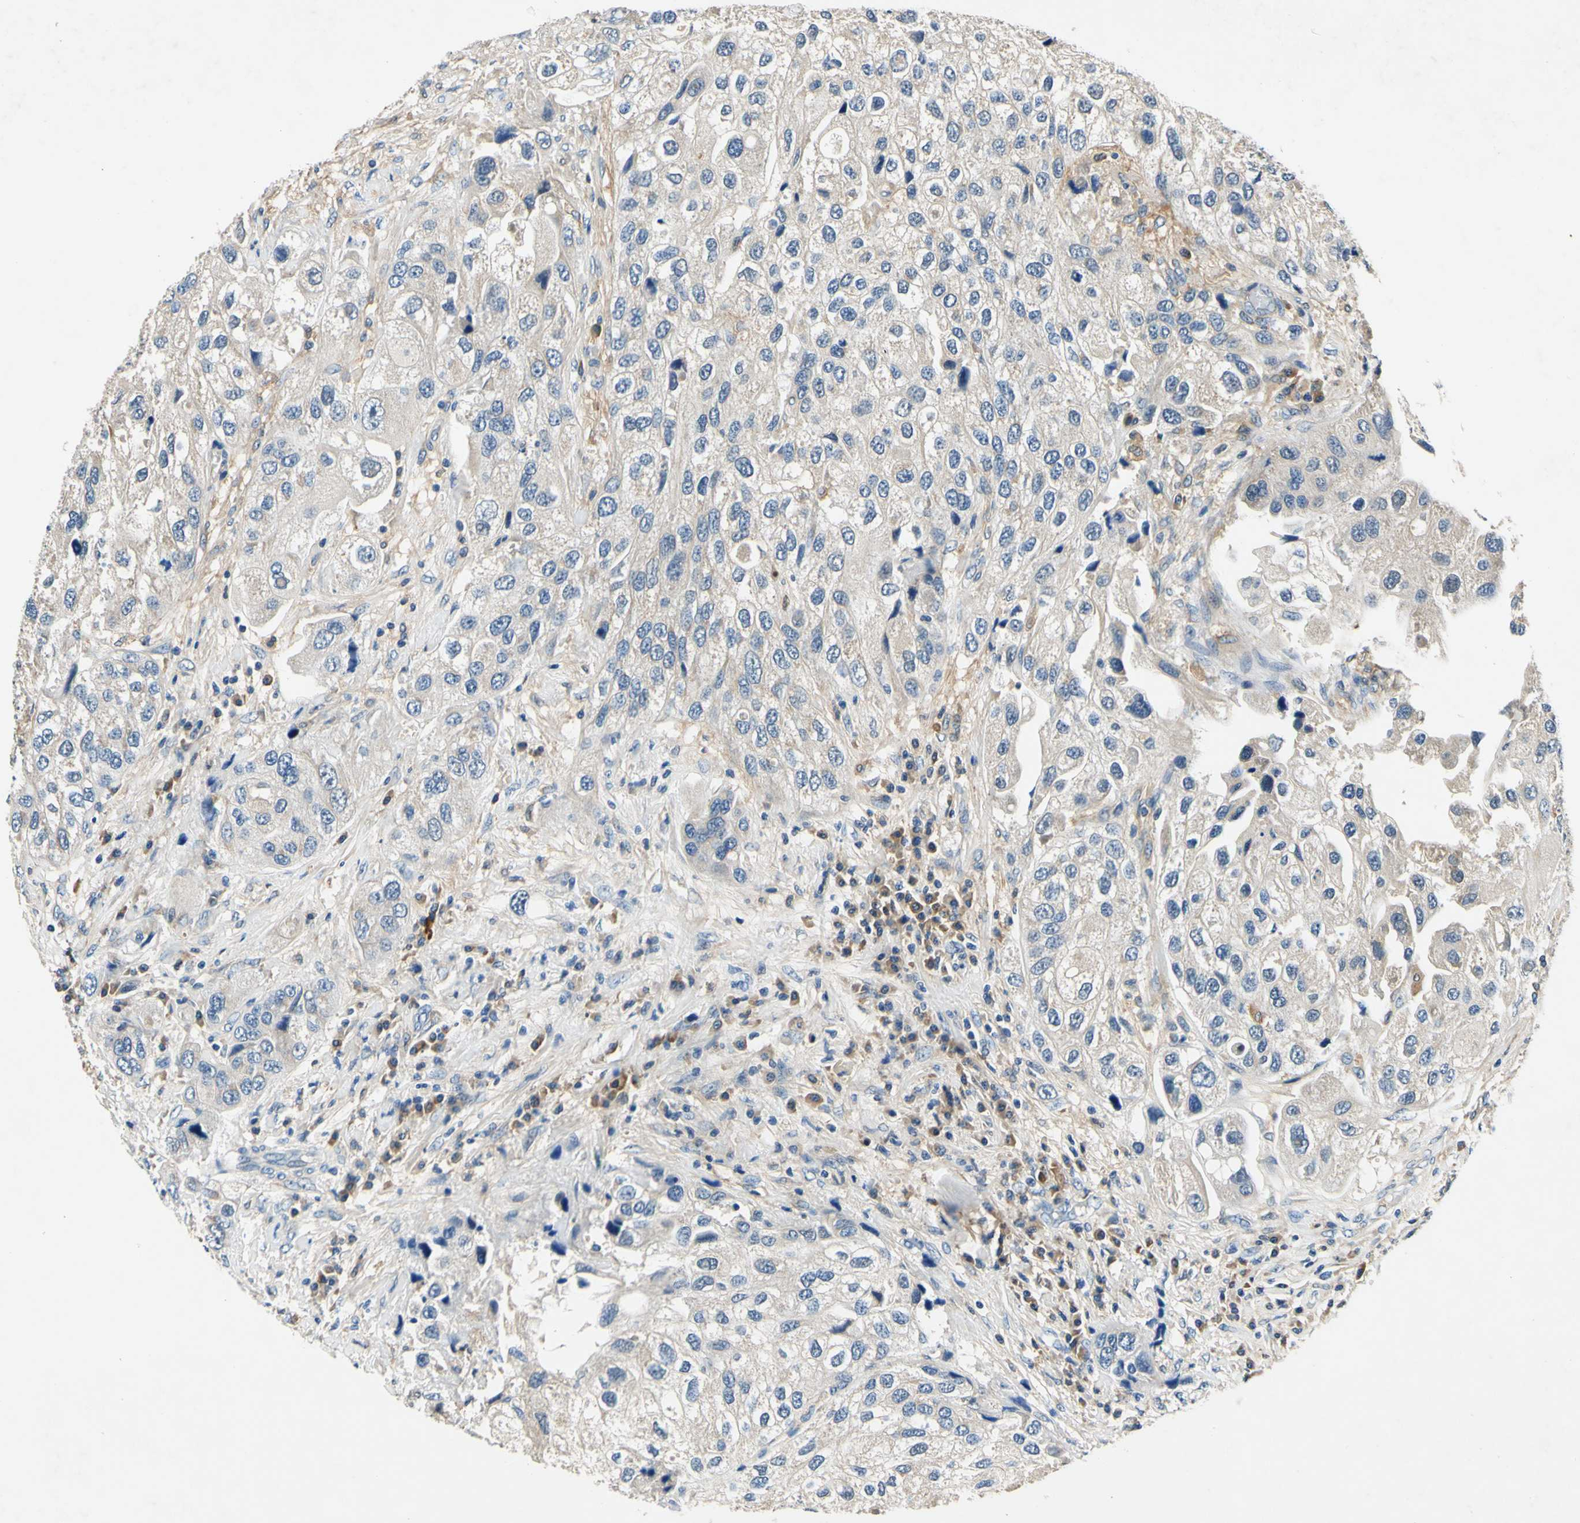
{"staining": {"intensity": "weak", "quantity": ">75%", "location": "cytoplasmic/membranous"}, "tissue": "urothelial cancer", "cell_type": "Tumor cells", "image_type": "cancer", "snomed": [{"axis": "morphology", "description": "Urothelial carcinoma, High grade"}, {"axis": "topography", "description": "Urinary bladder"}], "caption": "Weak cytoplasmic/membranous protein expression is identified in about >75% of tumor cells in urothelial cancer.", "gene": "PLA2G4A", "patient": {"sex": "female", "age": 64}}